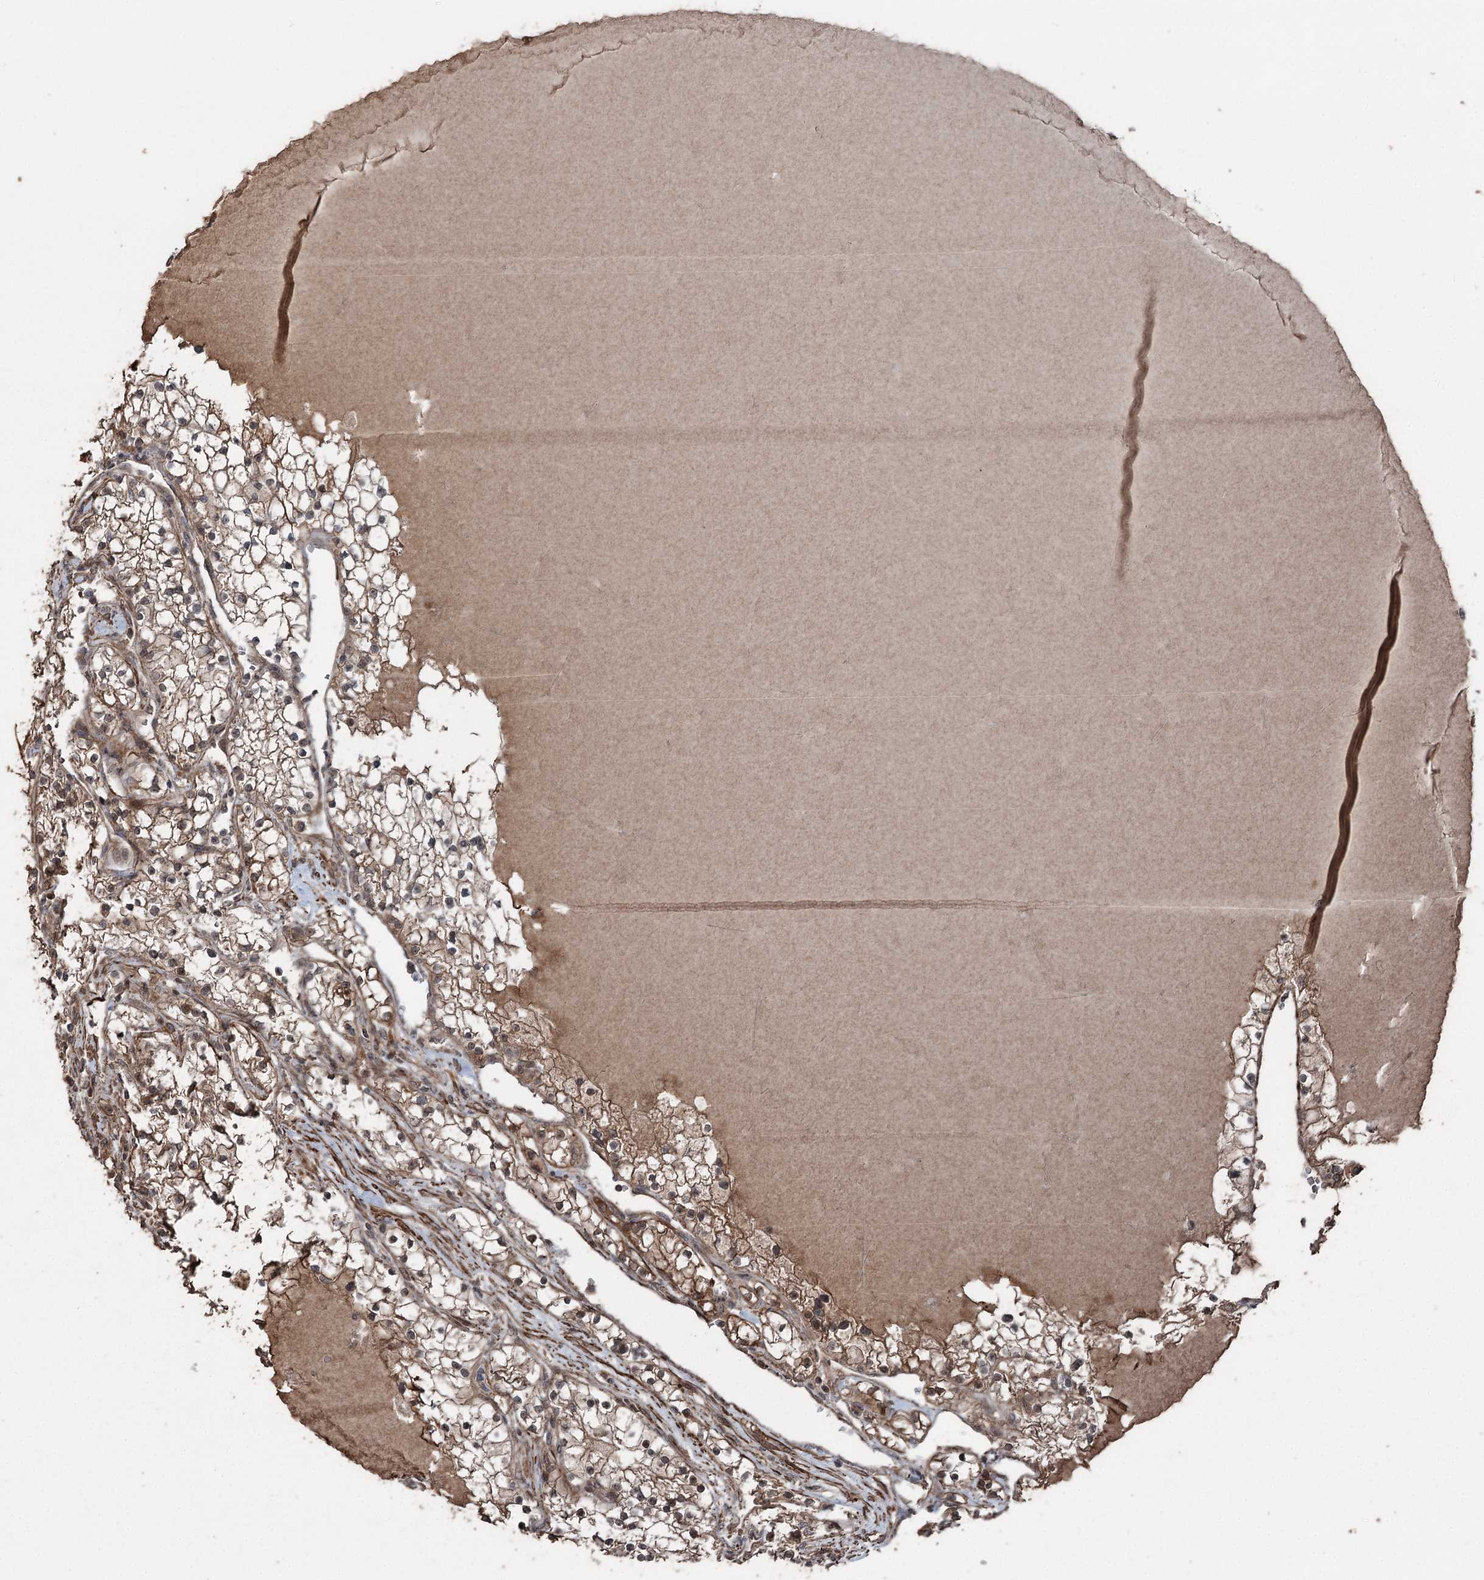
{"staining": {"intensity": "moderate", "quantity": ">75%", "location": "cytoplasmic/membranous"}, "tissue": "renal cancer", "cell_type": "Tumor cells", "image_type": "cancer", "snomed": [{"axis": "morphology", "description": "Normal tissue, NOS"}, {"axis": "morphology", "description": "Adenocarcinoma, NOS"}, {"axis": "topography", "description": "Kidney"}], "caption": "Immunohistochemical staining of renal adenocarcinoma displays medium levels of moderate cytoplasmic/membranous protein positivity in about >75% of tumor cells.", "gene": "CCDC82", "patient": {"sex": "male", "age": 68}}